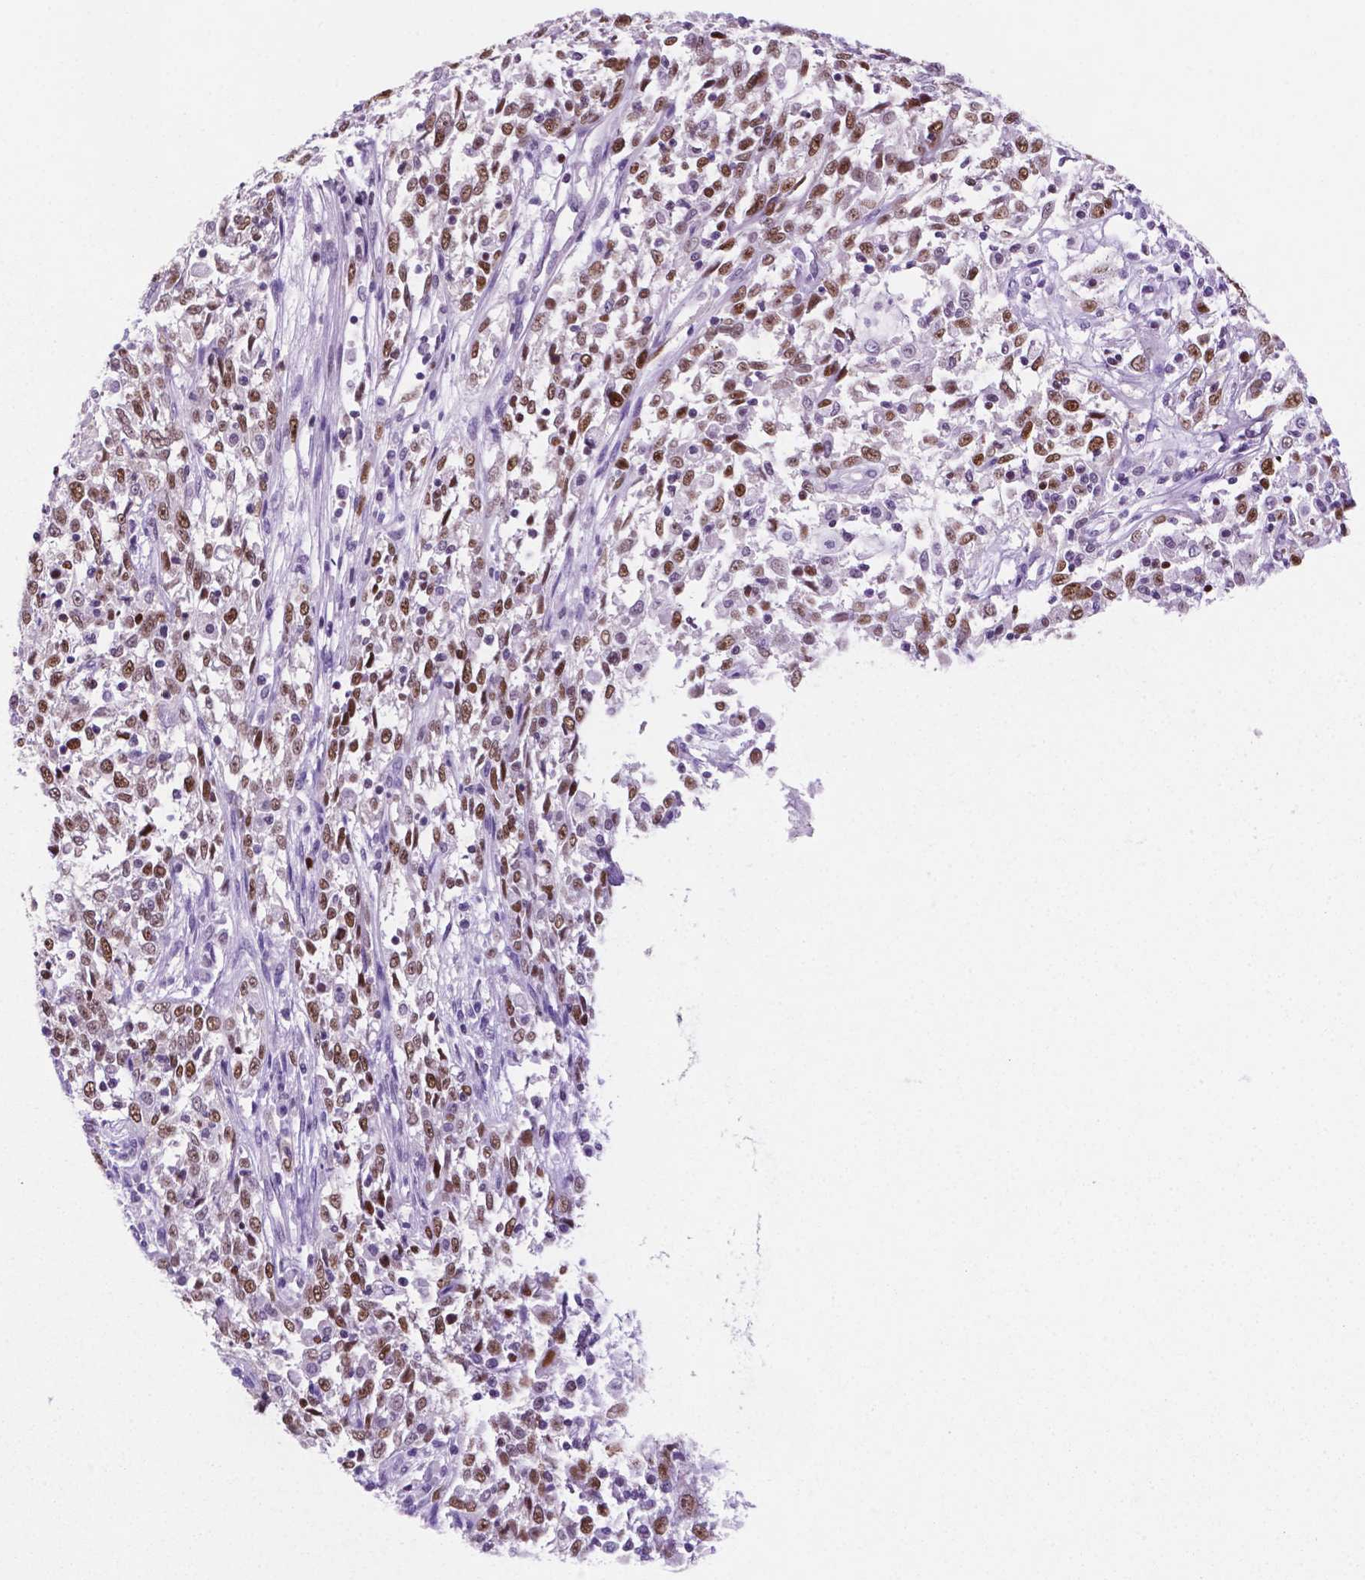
{"staining": {"intensity": "moderate", "quantity": ">75%", "location": "nuclear"}, "tissue": "cervical cancer", "cell_type": "Tumor cells", "image_type": "cancer", "snomed": [{"axis": "morphology", "description": "Adenocarcinoma, NOS"}, {"axis": "topography", "description": "Cervix"}], "caption": "Cervical cancer (adenocarcinoma) stained for a protein exhibits moderate nuclear positivity in tumor cells. (Brightfield microscopy of DAB IHC at high magnification).", "gene": "NCAPH2", "patient": {"sex": "female", "age": 40}}